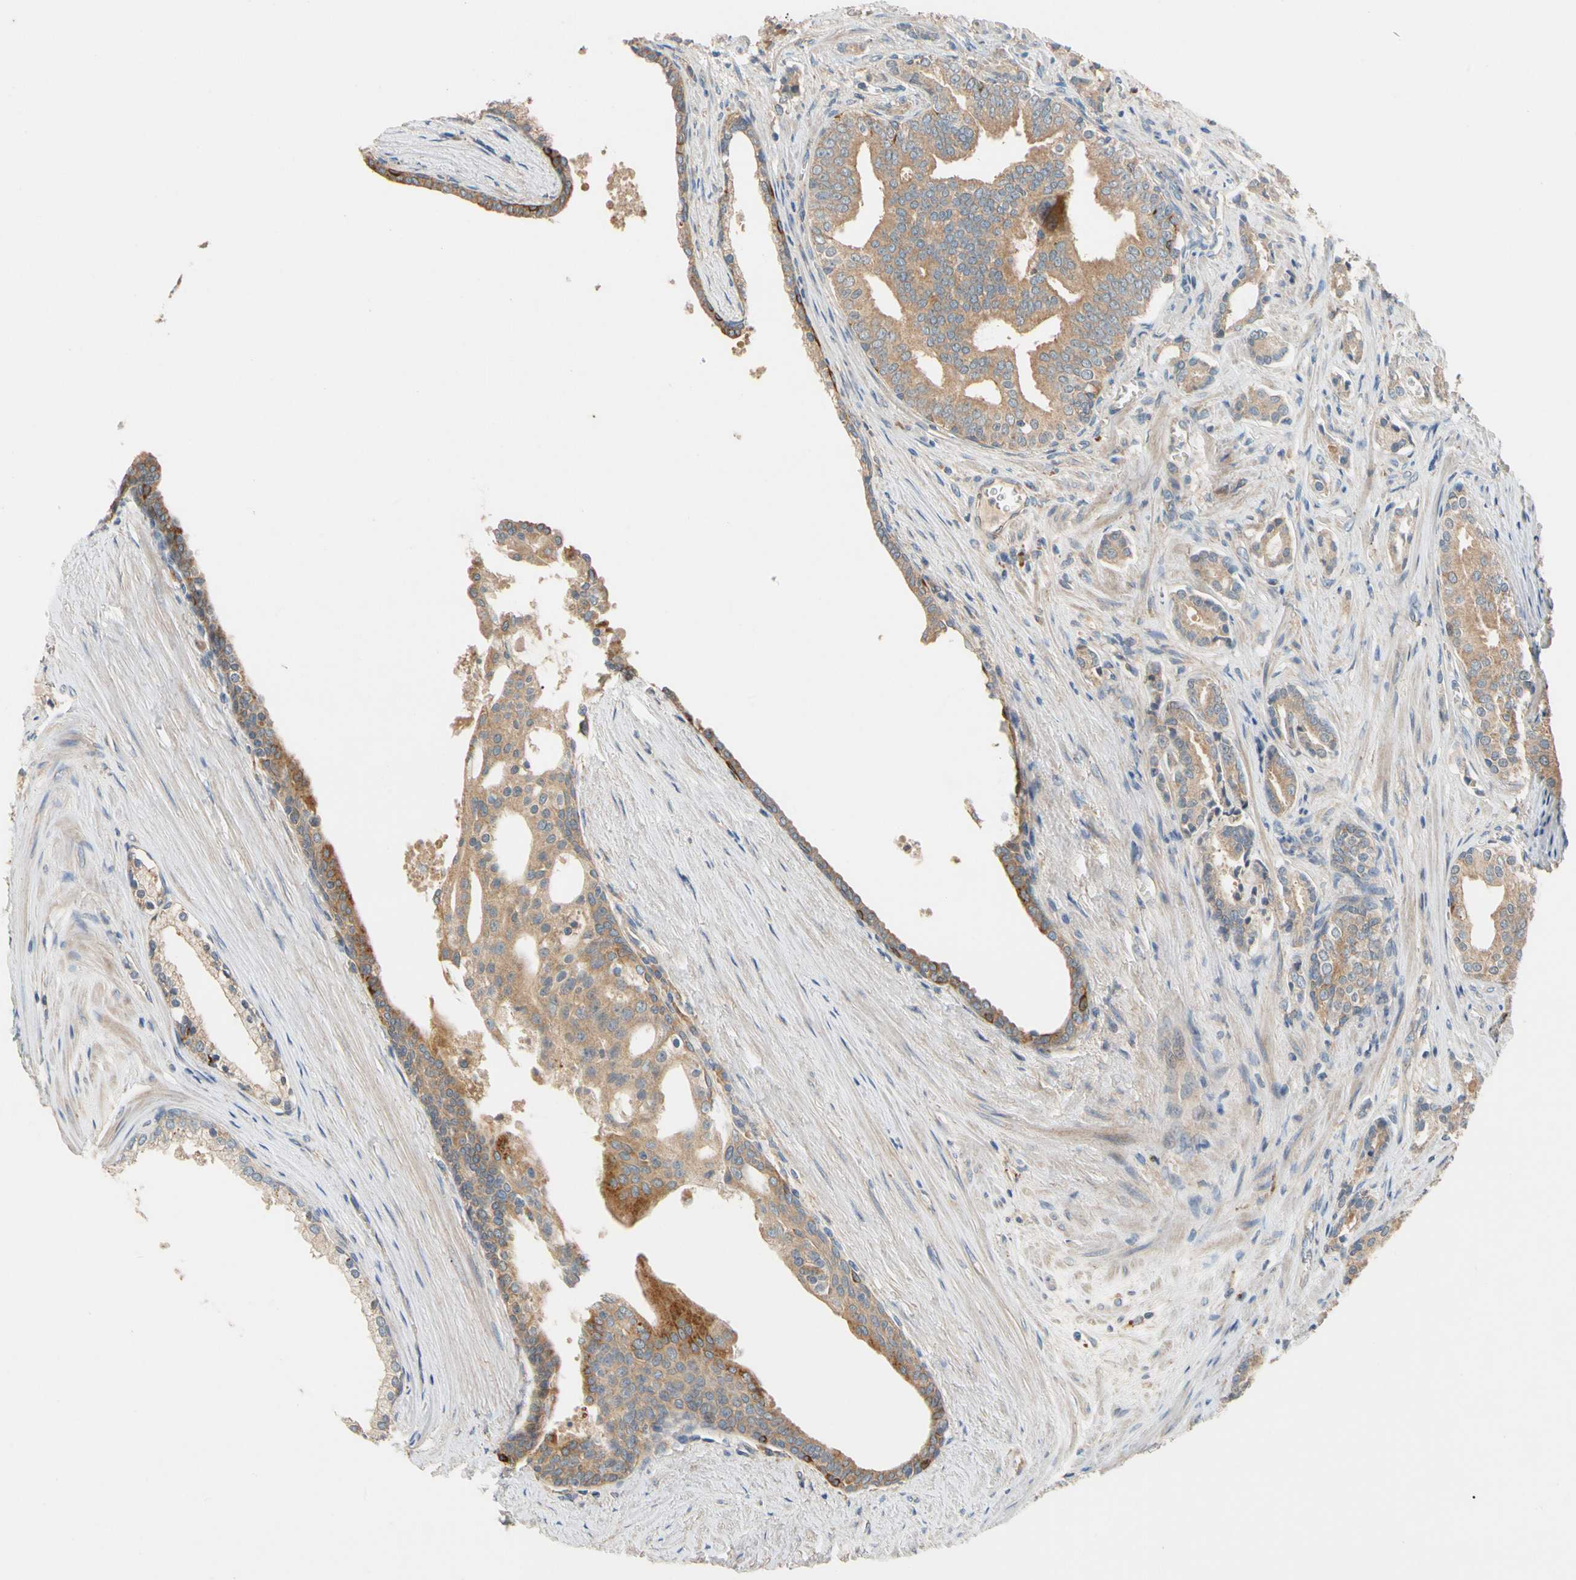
{"staining": {"intensity": "moderate", "quantity": ">75%", "location": "cytoplasmic/membranous"}, "tissue": "prostate cancer", "cell_type": "Tumor cells", "image_type": "cancer", "snomed": [{"axis": "morphology", "description": "Adenocarcinoma, Low grade"}, {"axis": "topography", "description": "Prostate"}], "caption": "Human prostate cancer (adenocarcinoma (low-grade)) stained with a brown dye shows moderate cytoplasmic/membranous positive positivity in about >75% of tumor cells.", "gene": "USP46", "patient": {"sex": "male", "age": 58}}